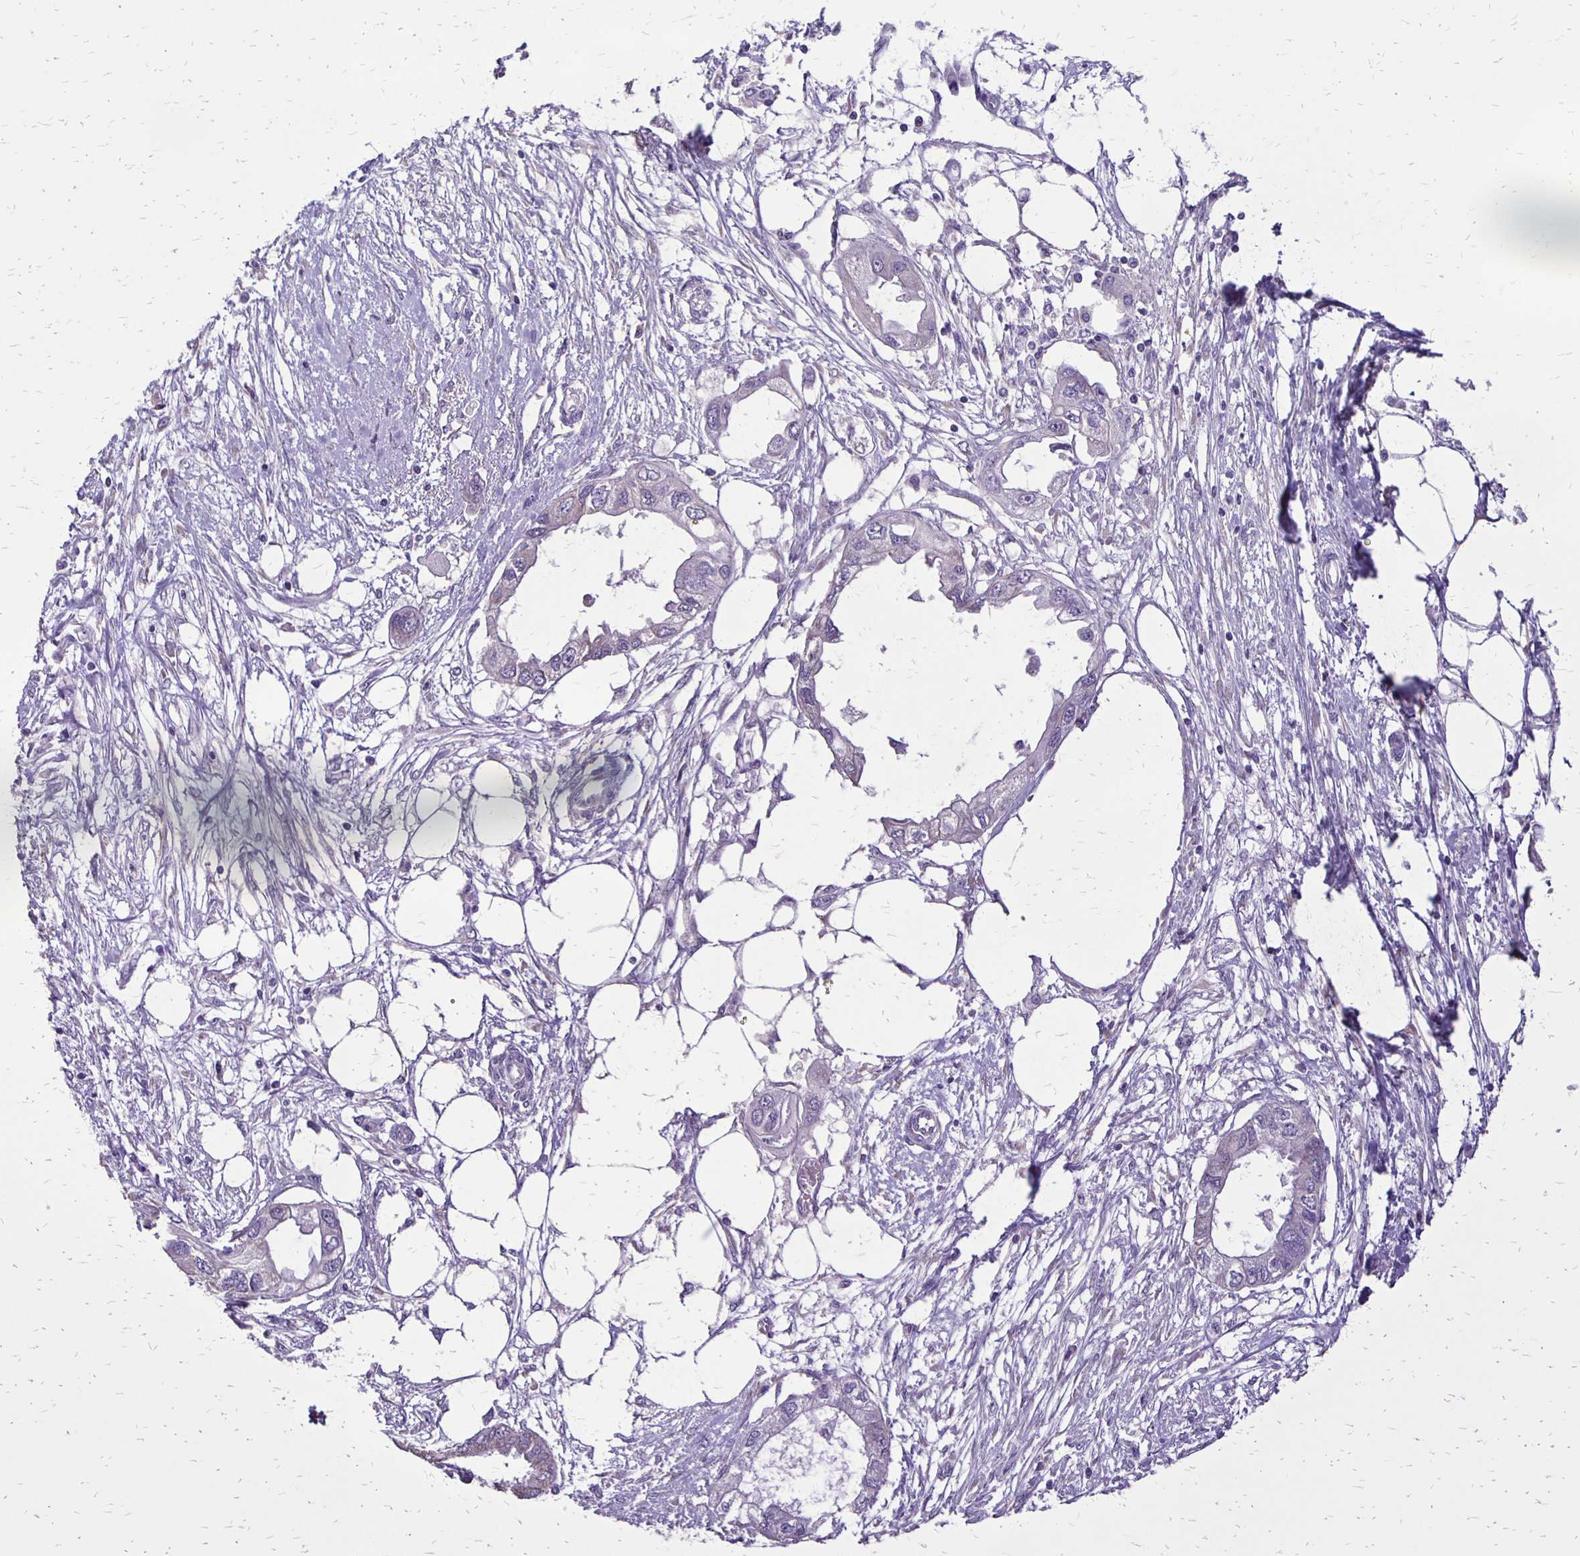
{"staining": {"intensity": "negative", "quantity": "none", "location": "none"}, "tissue": "endometrial cancer", "cell_type": "Tumor cells", "image_type": "cancer", "snomed": [{"axis": "morphology", "description": "Adenocarcinoma, NOS"}, {"axis": "morphology", "description": "Adenocarcinoma, metastatic, NOS"}, {"axis": "topography", "description": "Adipose tissue"}, {"axis": "topography", "description": "Endometrium"}], "caption": "DAB immunohistochemical staining of metastatic adenocarcinoma (endometrial) reveals no significant staining in tumor cells.", "gene": "ANKRD45", "patient": {"sex": "female", "age": 67}}